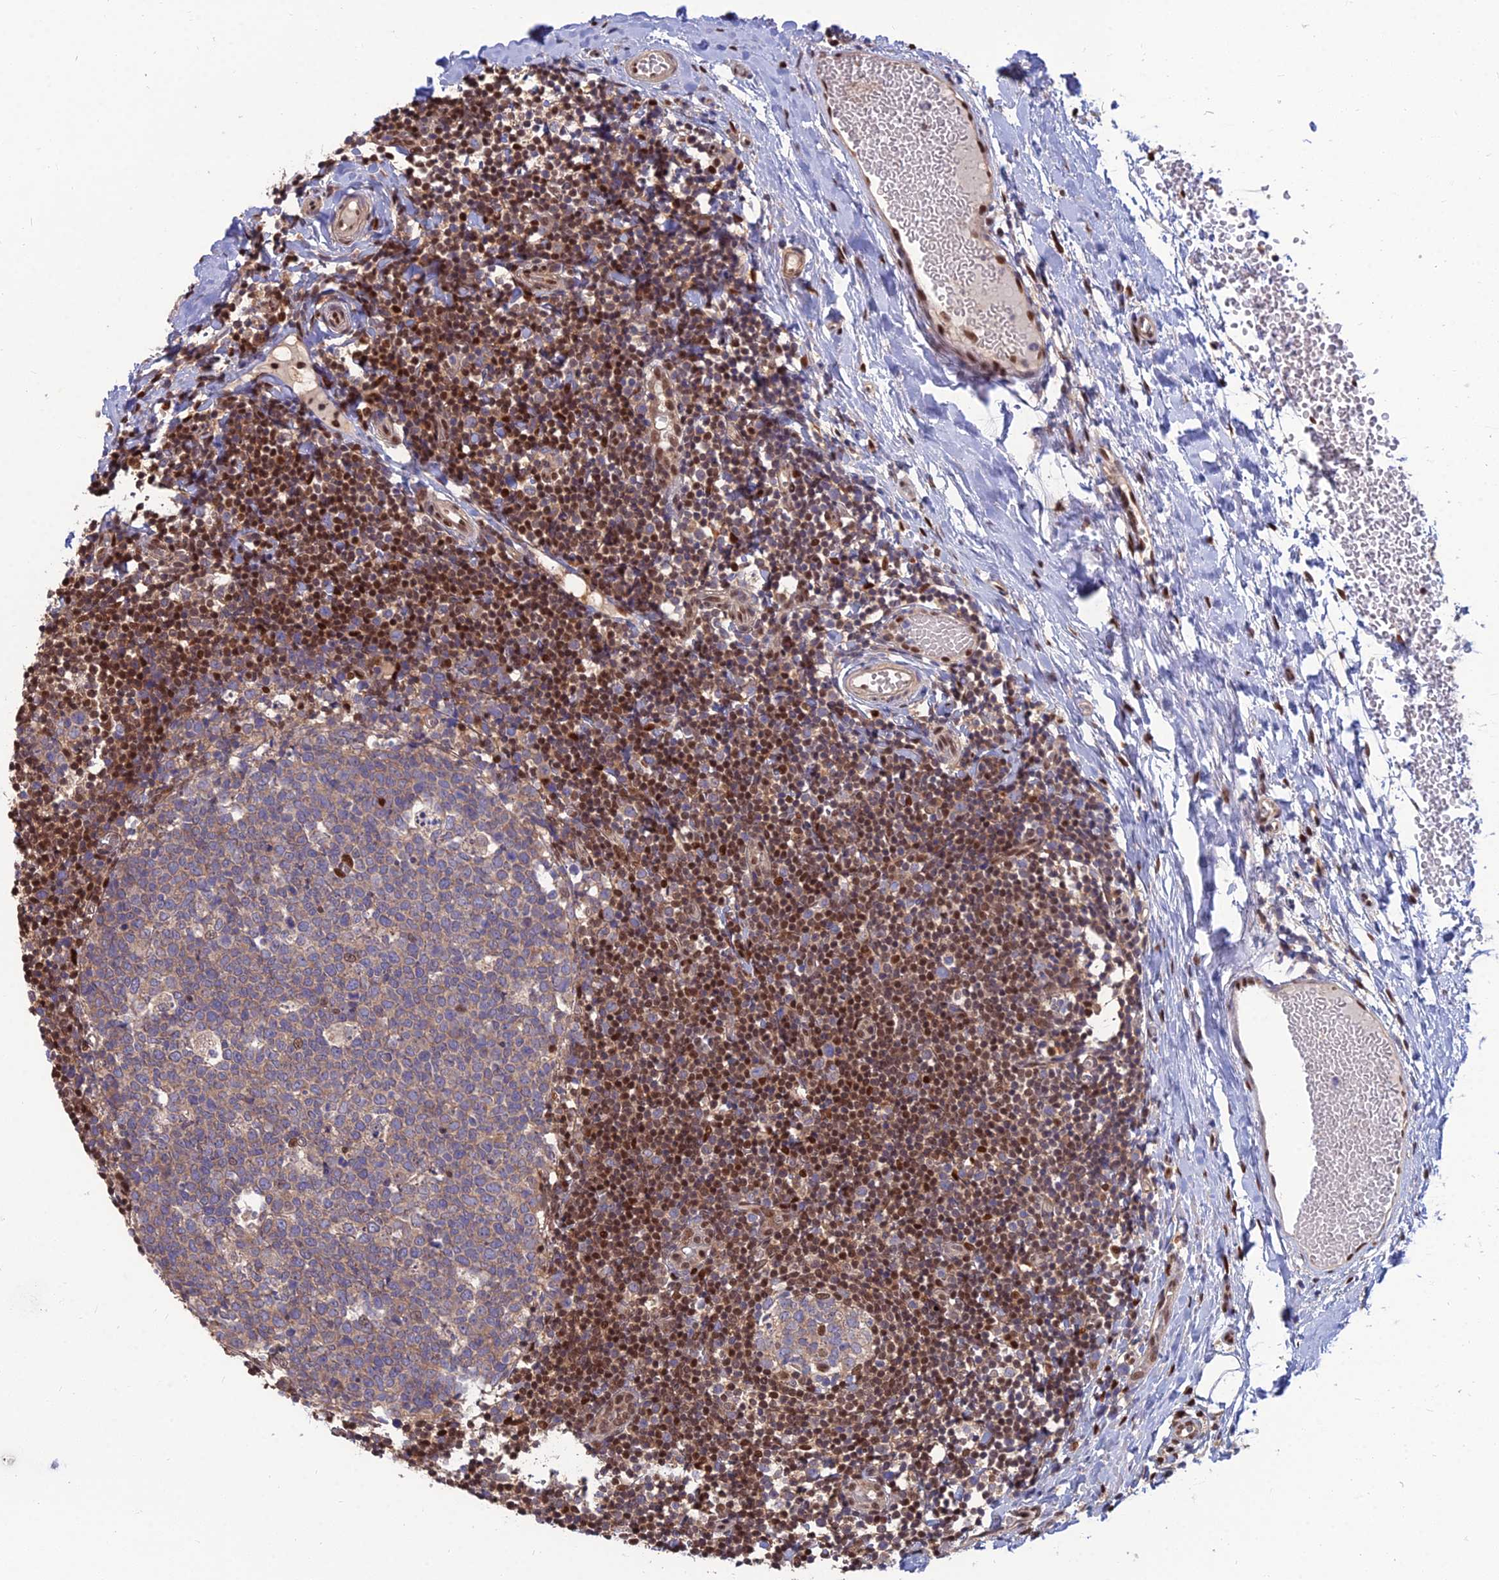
{"staining": {"intensity": "strong", "quantity": "<25%", "location": "nuclear"}, "tissue": "tonsil", "cell_type": "Germinal center cells", "image_type": "normal", "snomed": [{"axis": "morphology", "description": "Normal tissue, NOS"}, {"axis": "topography", "description": "Tonsil"}], "caption": "IHC staining of unremarkable tonsil, which displays medium levels of strong nuclear expression in about <25% of germinal center cells indicating strong nuclear protein positivity. The staining was performed using DAB (brown) for protein detection and nuclei were counterstained in hematoxylin (blue).", "gene": "DNPEP", "patient": {"sex": "female", "age": 19}}